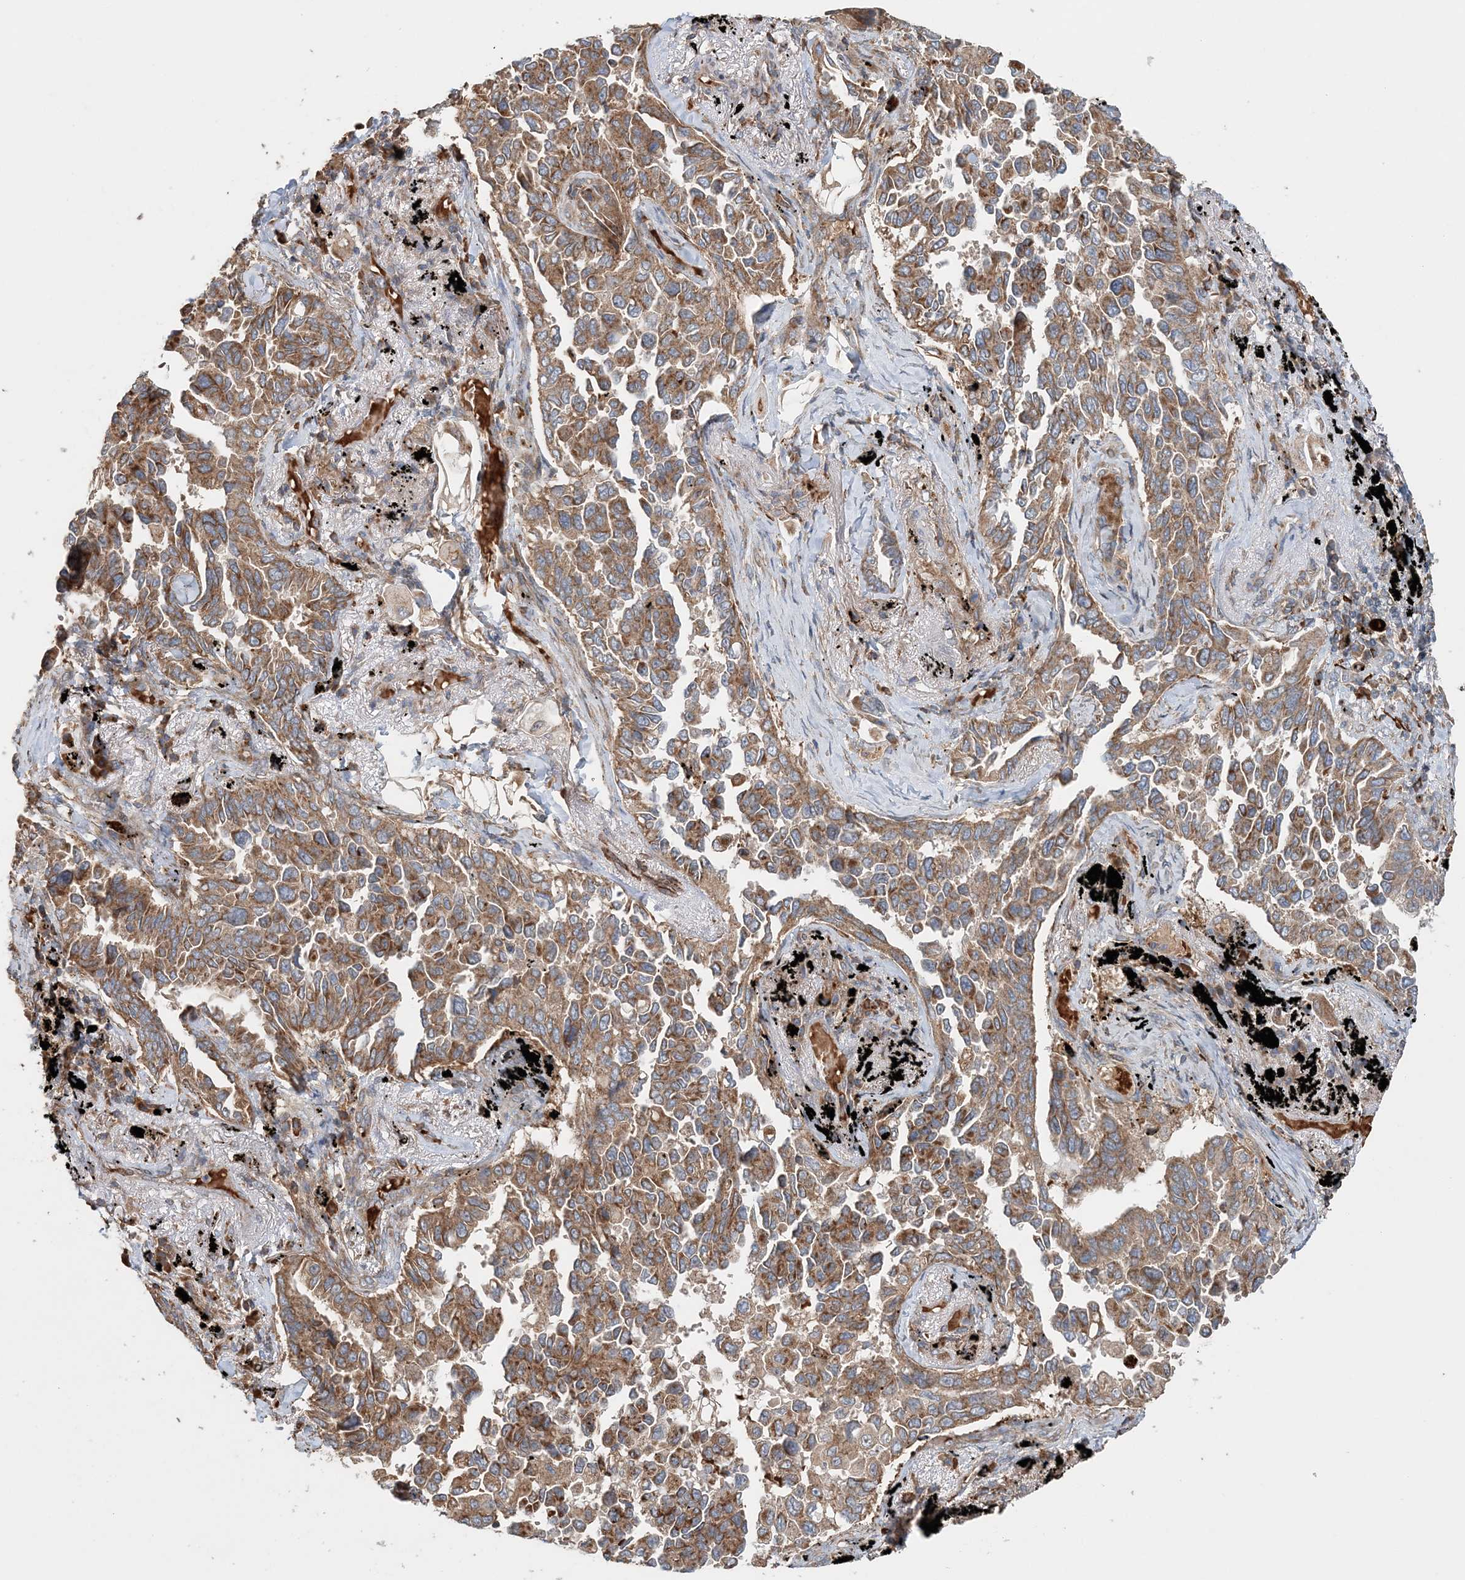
{"staining": {"intensity": "moderate", "quantity": ">75%", "location": "cytoplasmic/membranous"}, "tissue": "lung cancer", "cell_type": "Tumor cells", "image_type": "cancer", "snomed": [{"axis": "morphology", "description": "Adenocarcinoma, NOS"}, {"axis": "topography", "description": "Lung"}], "caption": "Immunohistochemistry (IHC) (DAB (3,3'-diaminobenzidine)) staining of lung adenocarcinoma displays moderate cytoplasmic/membranous protein positivity in approximately >75% of tumor cells. The staining was performed using DAB to visualize the protein expression in brown, while the nuclei were stained in blue with hematoxylin (Magnification: 20x).", "gene": "TTI1", "patient": {"sex": "female", "age": 67}}